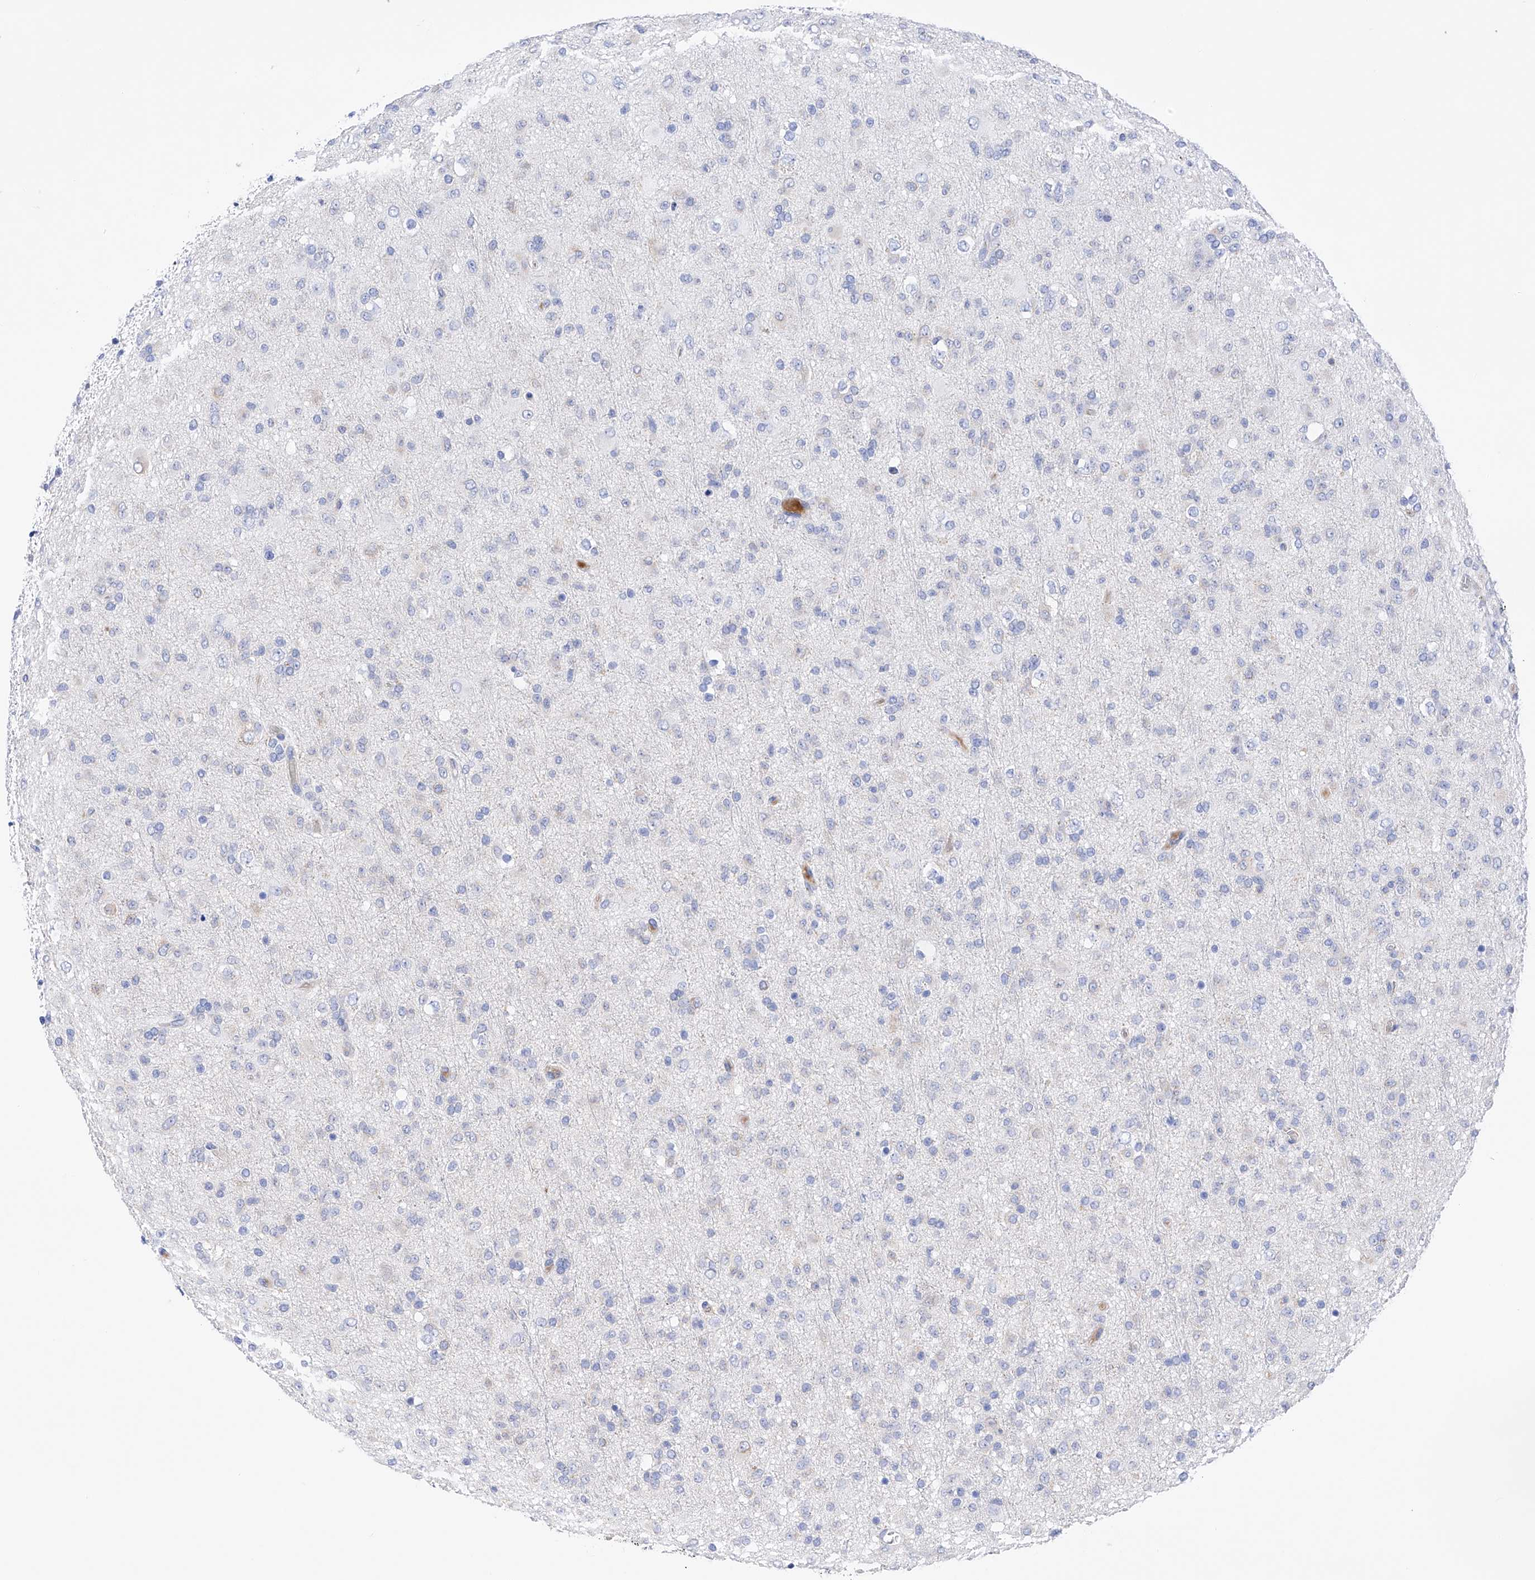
{"staining": {"intensity": "negative", "quantity": "none", "location": "none"}, "tissue": "glioma", "cell_type": "Tumor cells", "image_type": "cancer", "snomed": [{"axis": "morphology", "description": "Glioma, malignant, Low grade"}, {"axis": "topography", "description": "Brain"}], "caption": "This photomicrograph is of glioma stained with immunohistochemistry to label a protein in brown with the nuclei are counter-stained blue. There is no expression in tumor cells.", "gene": "PDIA5", "patient": {"sex": "male", "age": 65}}